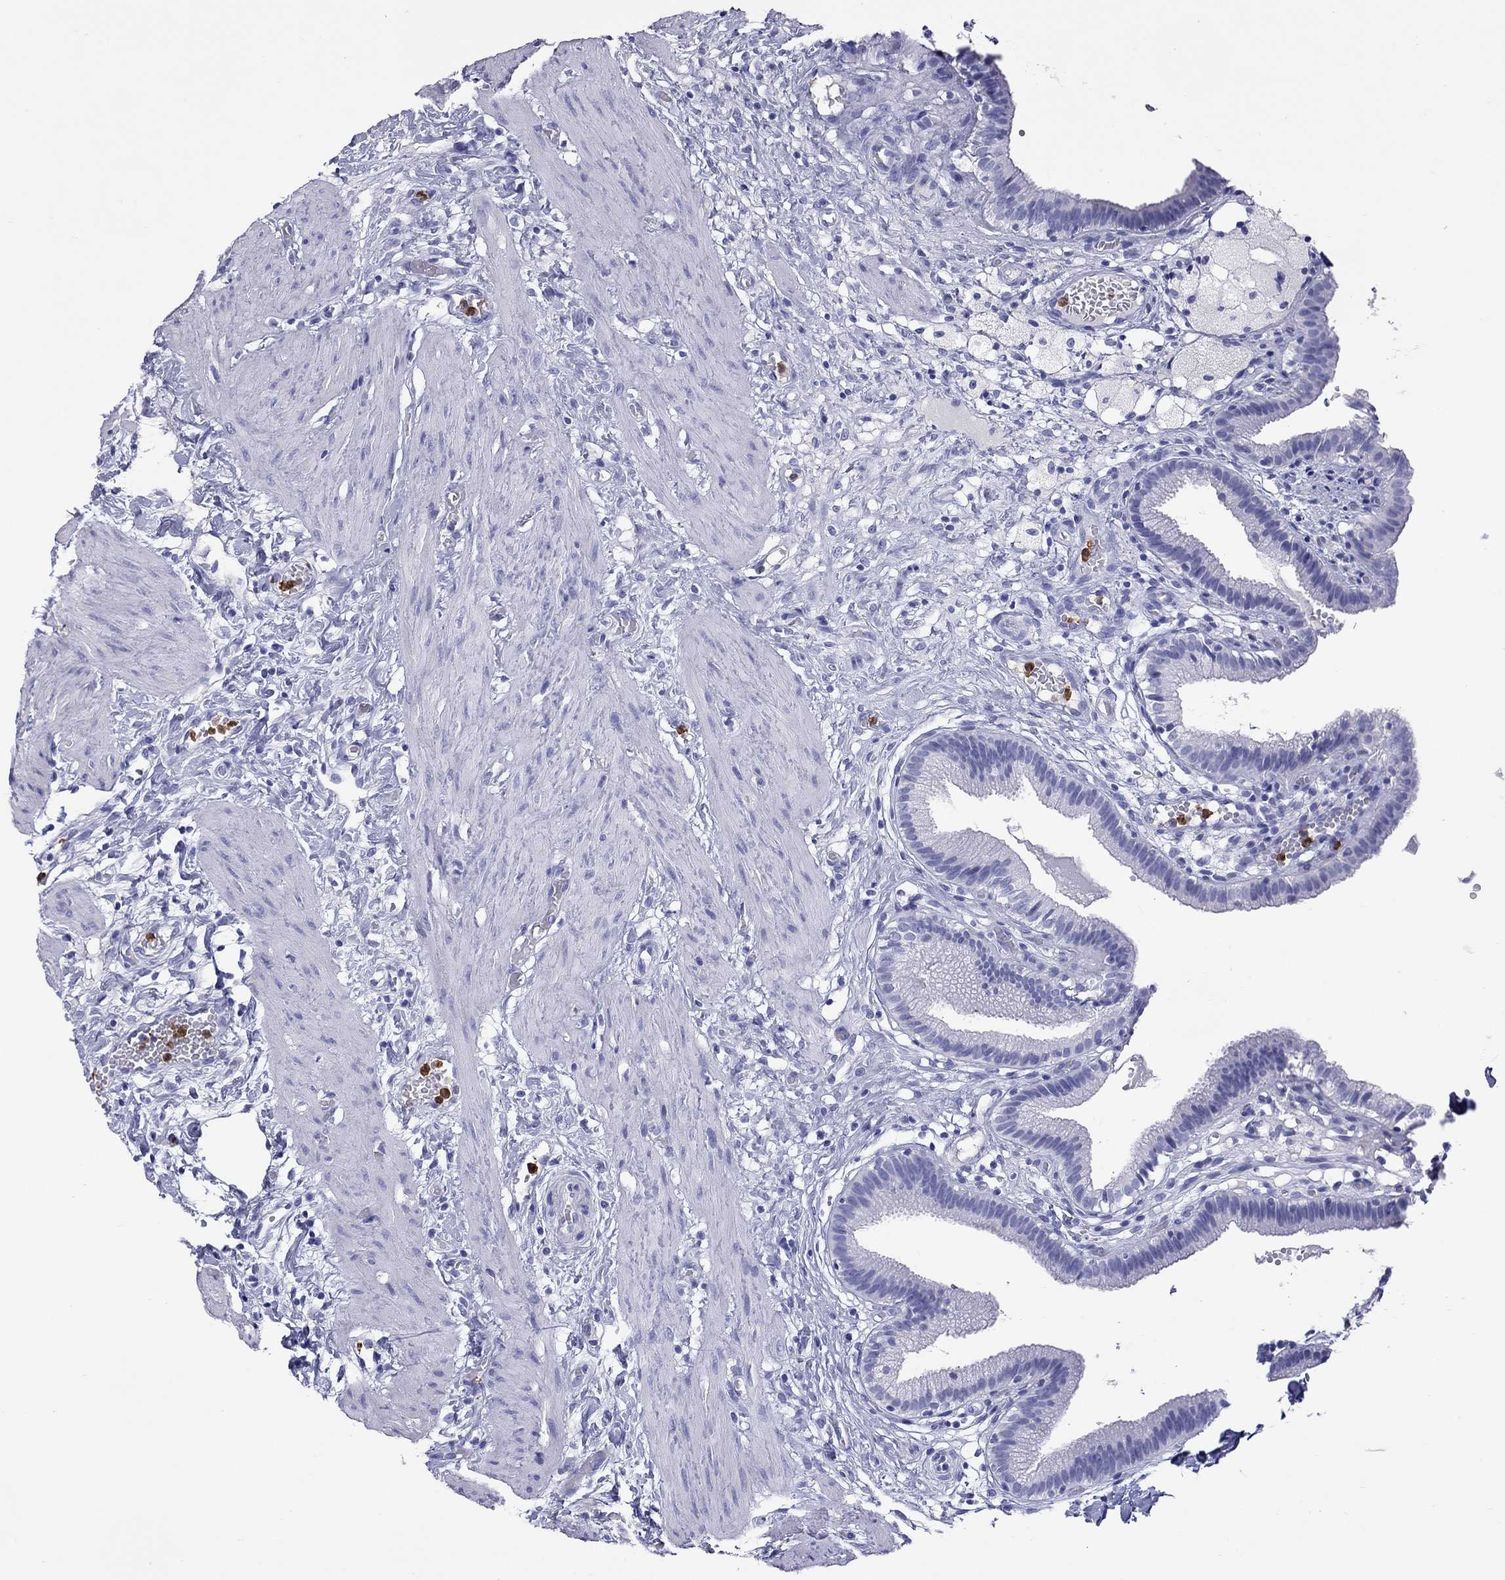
{"staining": {"intensity": "negative", "quantity": "none", "location": "none"}, "tissue": "gallbladder", "cell_type": "Glandular cells", "image_type": "normal", "snomed": [{"axis": "morphology", "description": "Normal tissue, NOS"}, {"axis": "topography", "description": "Gallbladder"}], "caption": "Immunohistochemistry histopathology image of unremarkable gallbladder: gallbladder stained with DAB (3,3'-diaminobenzidine) displays no significant protein staining in glandular cells.", "gene": "SLAMF1", "patient": {"sex": "female", "age": 24}}